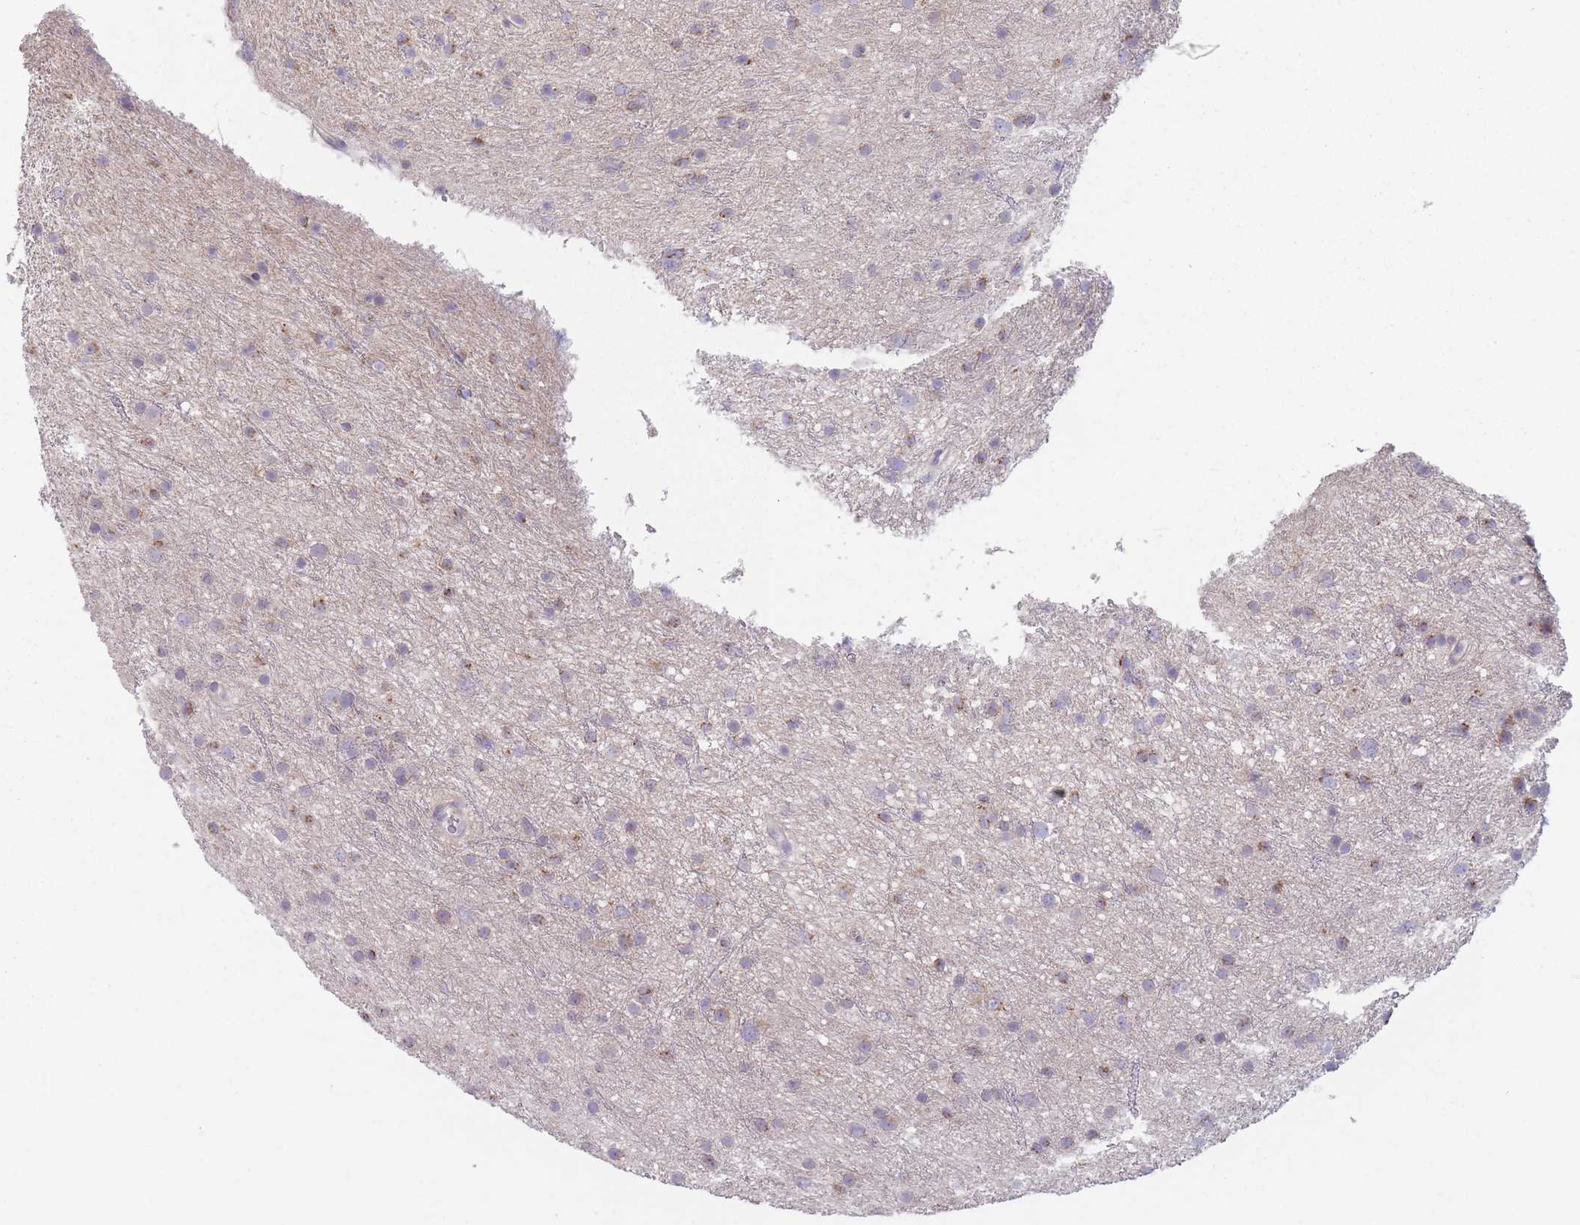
{"staining": {"intensity": "moderate", "quantity": "<25%", "location": "cytoplasmic/membranous"}, "tissue": "glioma", "cell_type": "Tumor cells", "image_type": "cancer", "snomed": [{"axis": "morphology", "description": "Glioma, malignant, Low grade"}, {"axis": "topography", "description": "Cerebral cortex"}], "caption": "Glioma tissue reveals moderate cytoplasmic/membranous staining in approximately <25% of tumor cells Using DAB (3,3'-diaminobenzidine) (brown) and hematoxylin (blue) stains, captured at high magnification using brightfield microscopy.", "gene": "AKAIN1", "patient": {"sex": "female", "age": 39}}